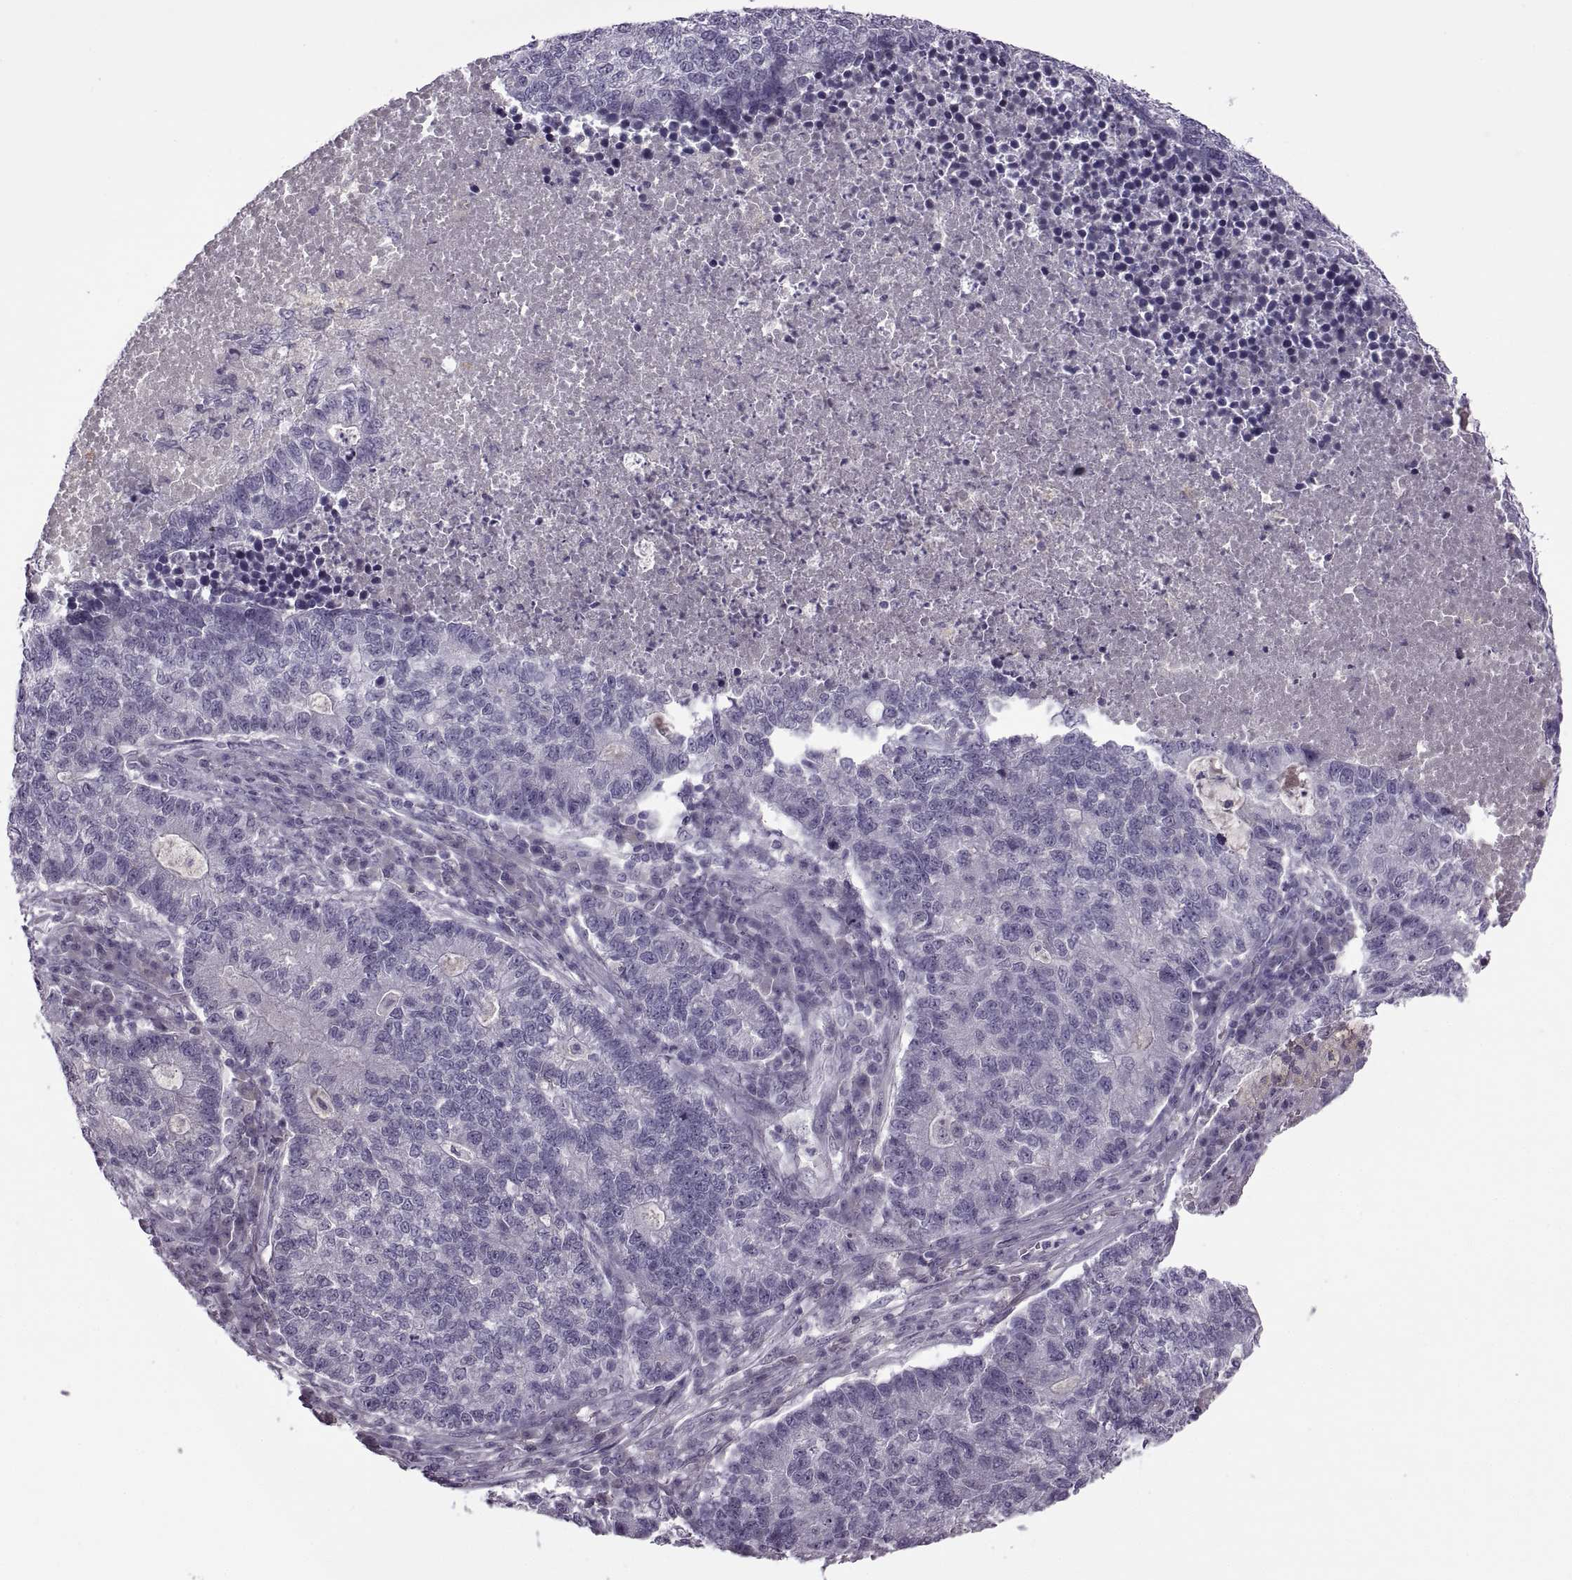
{"staining": {"intensity": "negative", "quantity": "none", "location": "none"}, "tissue": "lung cancer", "cell_type": "Tumor cells", "image_type": "cancer", "snomed": [{"axis": "morphology", "description": "Adenocarcinoma, NOS"}, {"axis": "topography", "description": "Lung"}], "caption": "High power microscopy photomicrograph of an IHC histopathology image of lung adenocarcinoma, revealing no significant staining in tumor cells. The staining is performed using DAB (3,3'-diaminobenzidine) brown chromogen with nuclei counter-stained in using hematoxylin.", "gene": "RSPH6A", "patient": {"sex": "male", "age": 57}}